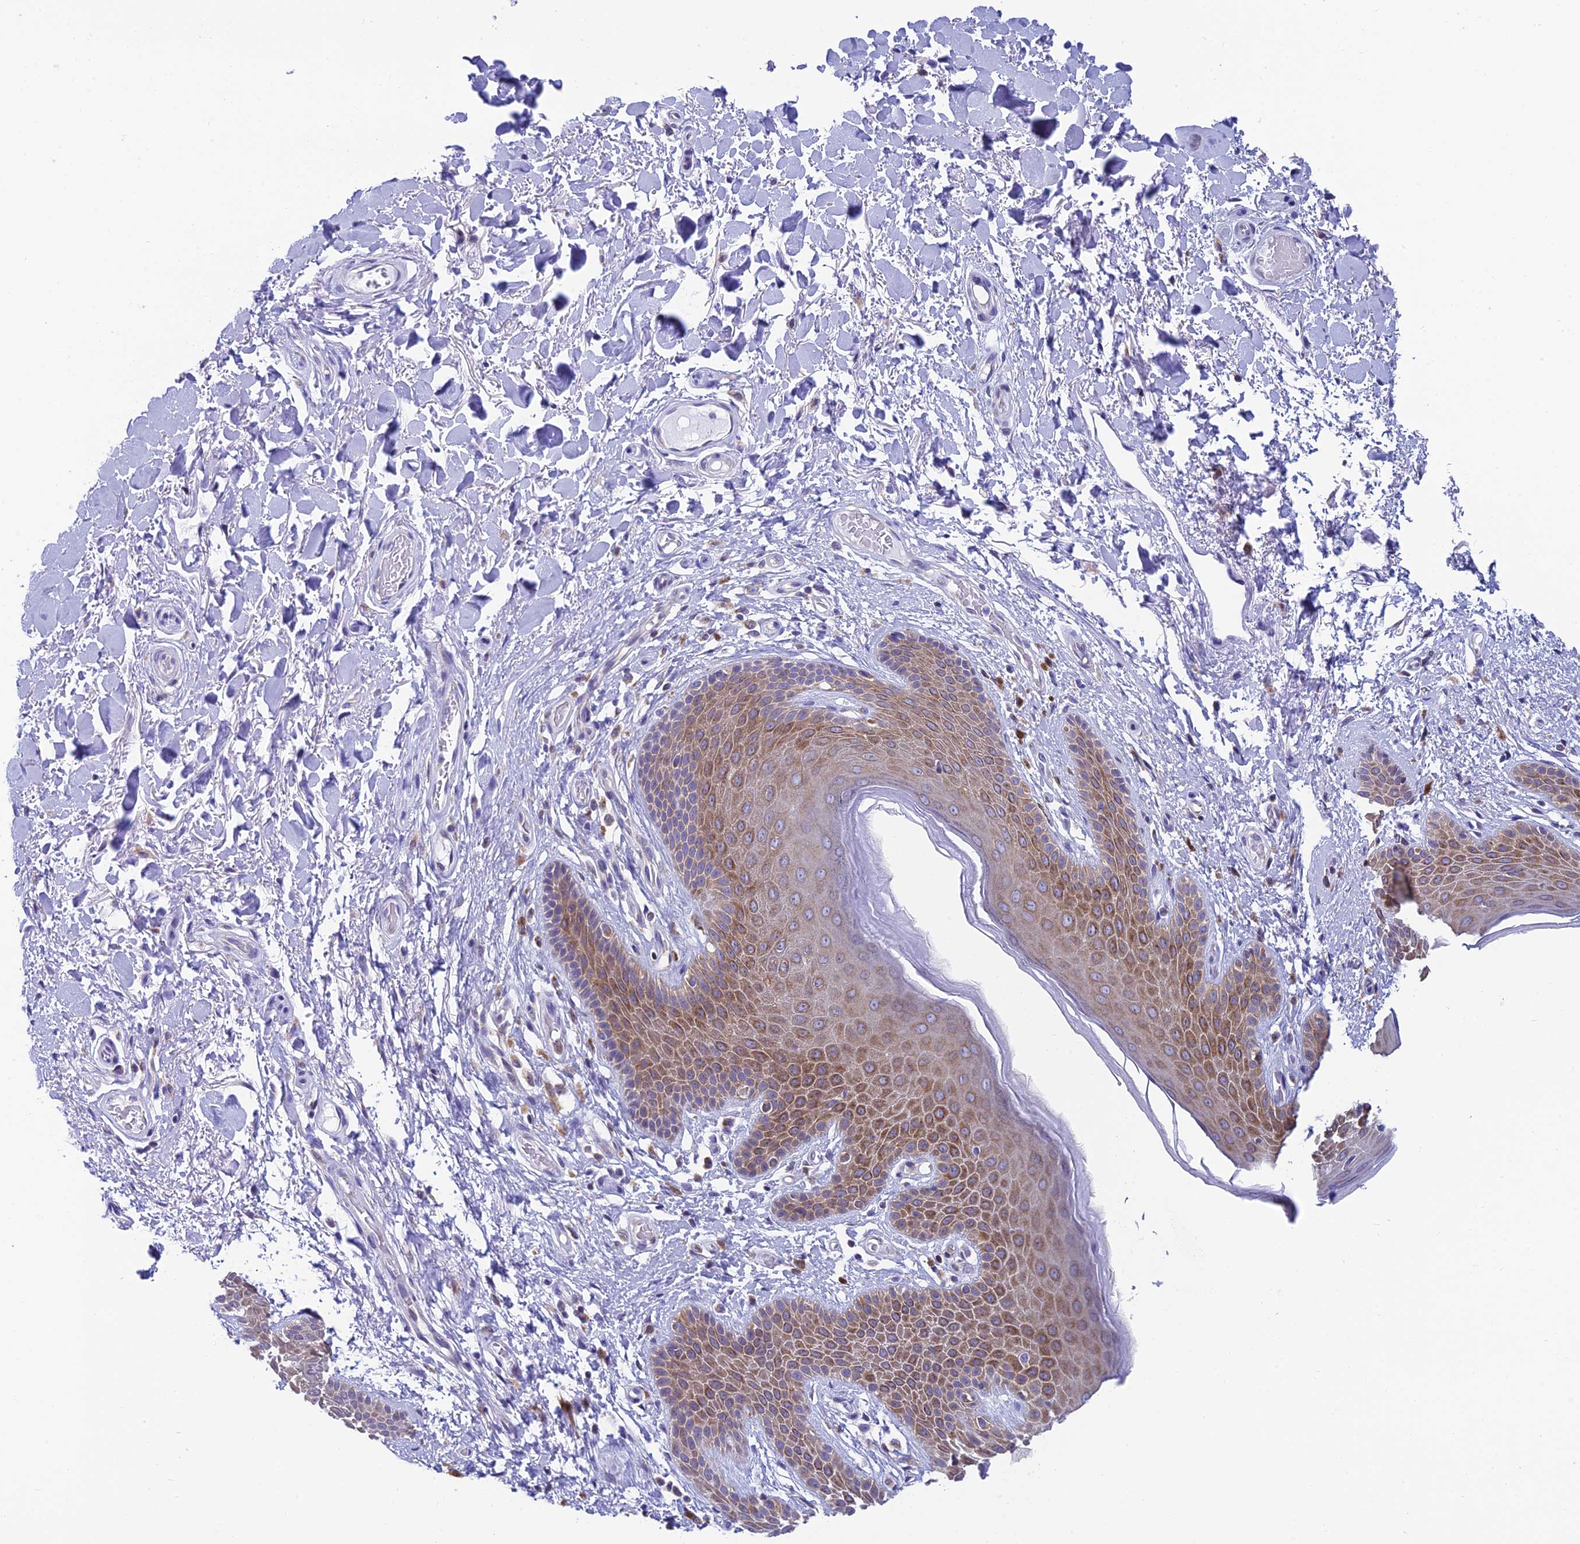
{"staining": {"intensity": "moderate", "quantity": ">75%", "location": "cytoplasmic/membranous"}, "tissue": "skin", "cell_type": "Epidermal cells", "image_type": "normal", "snomed": [{"axis": "morphology", "description": "Normal tissue, NOS"}, {"axis": "topography", "description": "Anal"}], "caption": "Approximately >75% of epidermal cells in benign human skin show moderate cytoplasmic/membranous protein positivity as visualized by brown immunohistochemical staining.", "gene": "REEP4", "patient": {"sex": "male", "age": 74}}